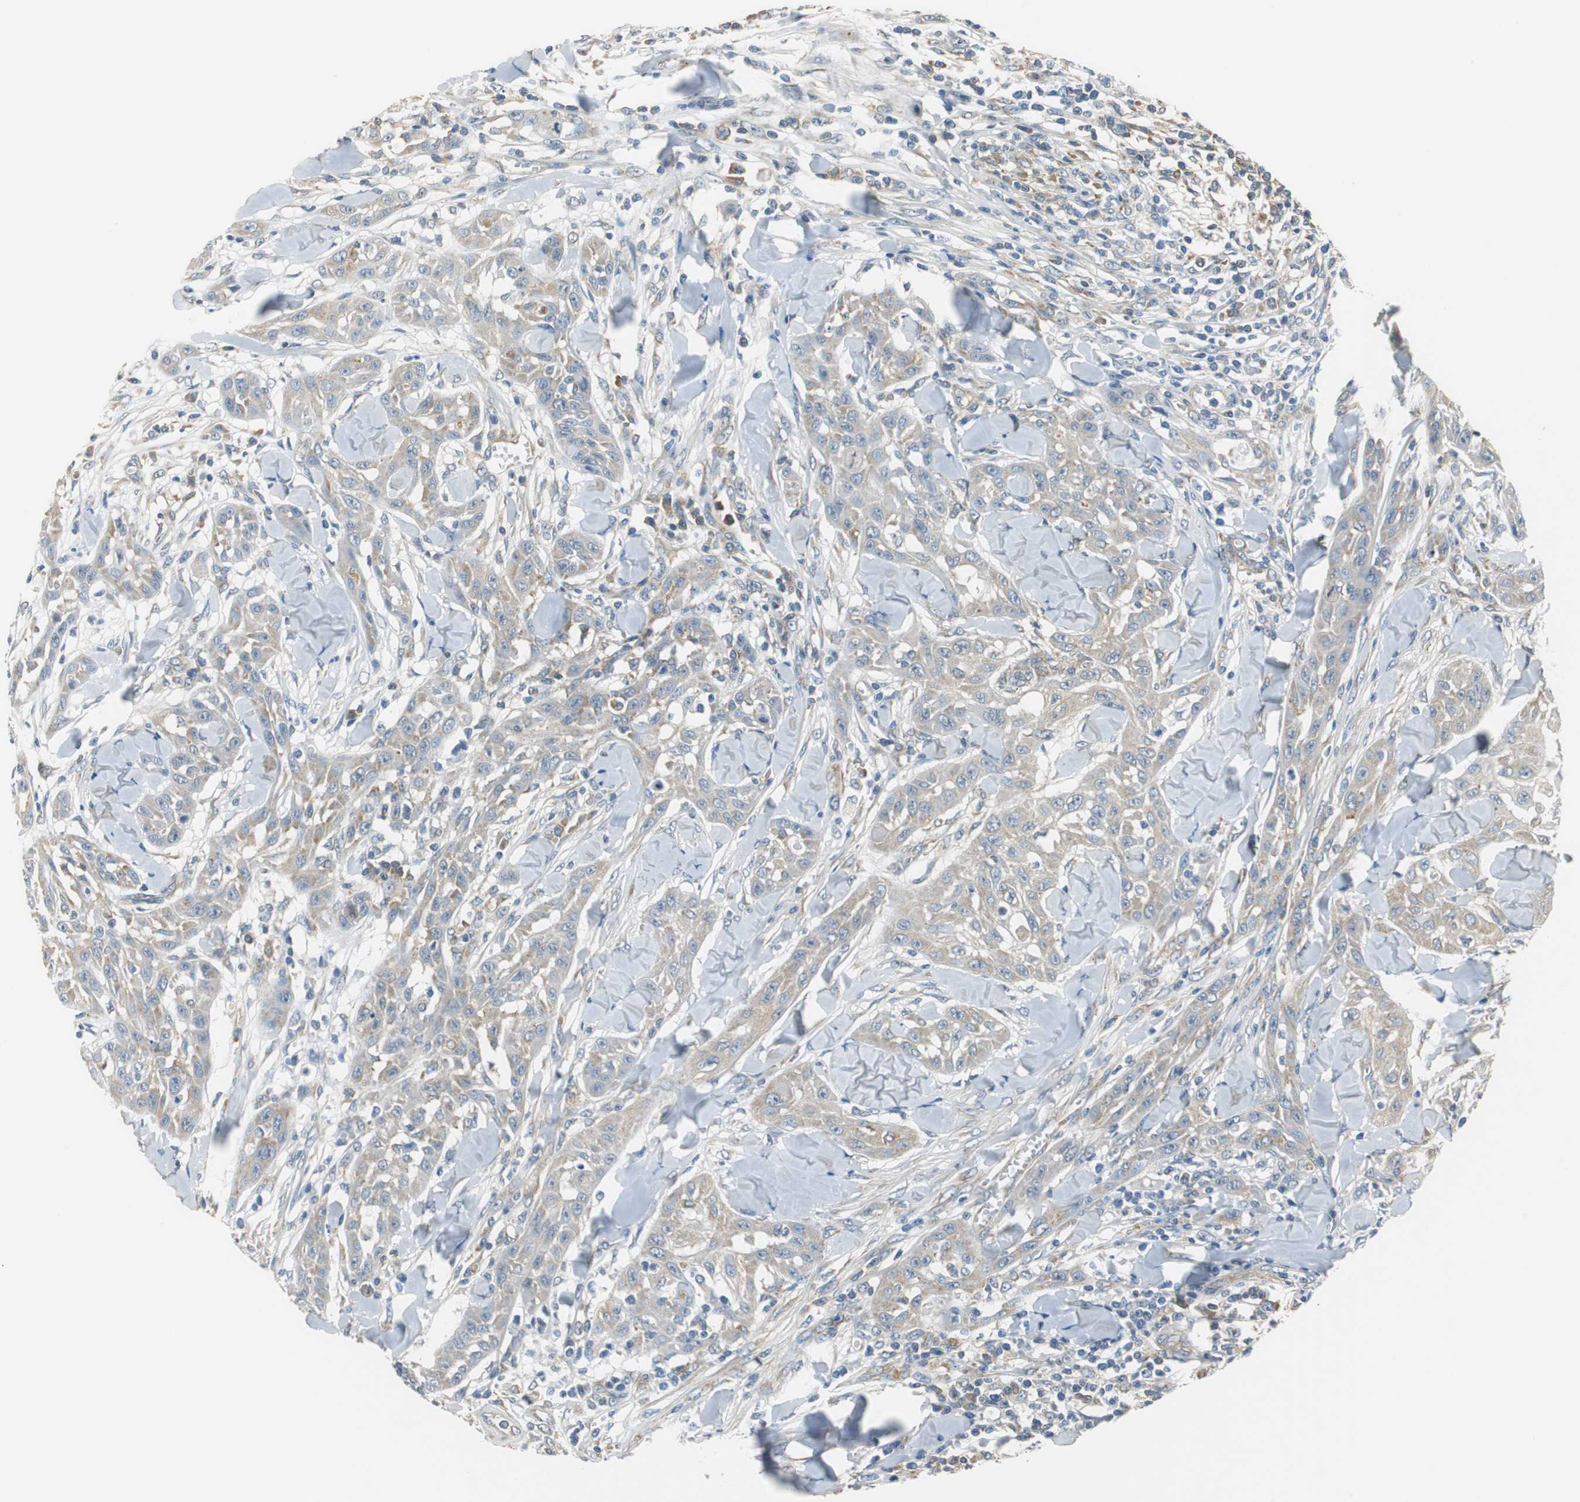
{"staining": {"intensity": "weak", "quantity": ">75%", "location": "cytoplasmic/membranous"}, "tissue": "skin cancer", "cell_type": "Tumor cells", "image_type": "cancer", "snomed": [{"axis": "morphology", "description": "Squamous cell carcinoma, NOS"}, {"axis": "topography", "description": "Skin"}], "caption": "Human skin squamous cell carcinoma stained with a brown dye reveals weak cytoplasmic/membranous positive expression in about >75% of tumor cells.", "gene": "CNOT3", "patient": {"sex": "male", "age": 24}}